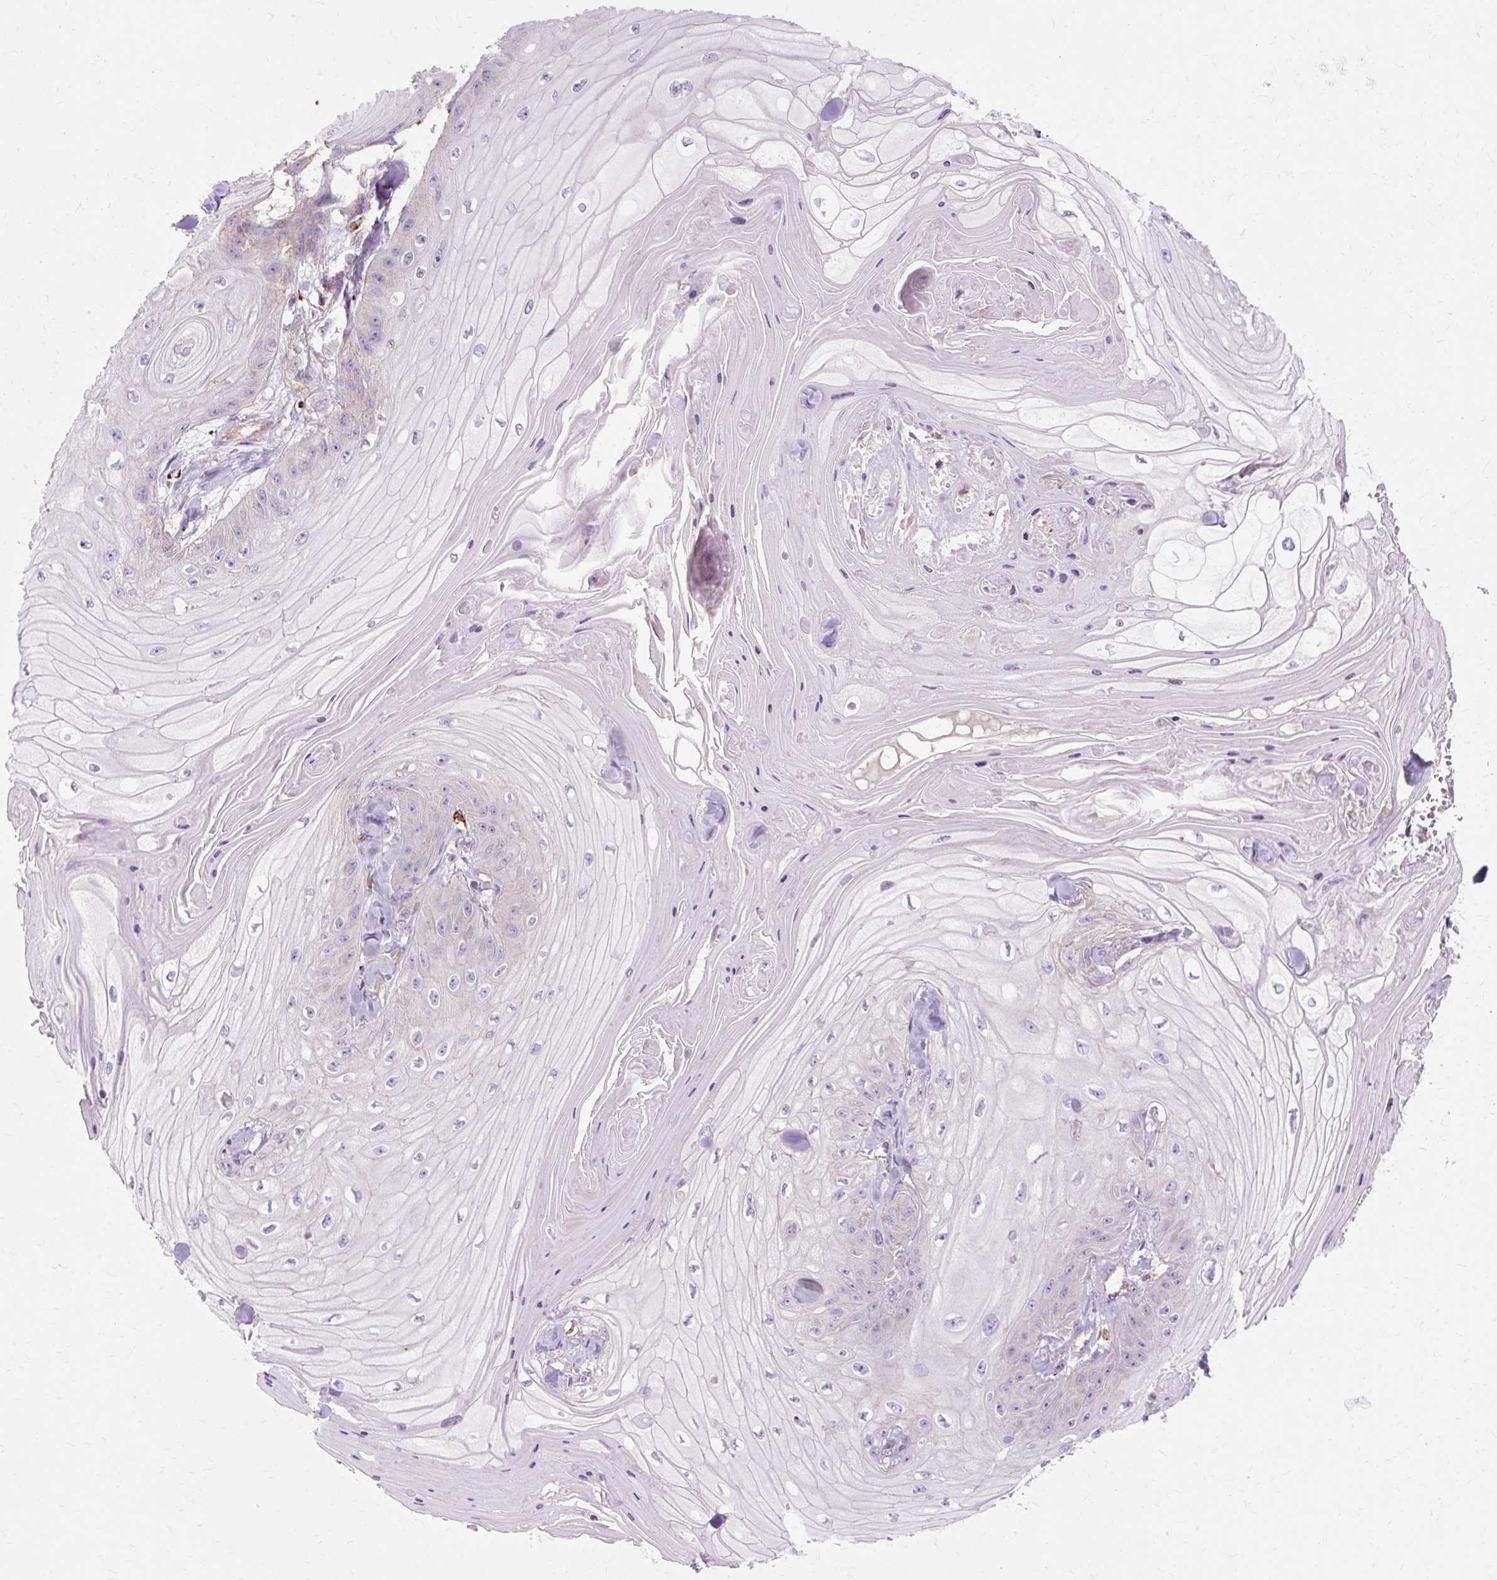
{"staining": {"intensity": "negative", "quantity": "none", "location": "none"}, "tissue": "skin cancer", "cell_type": "Tumor cells", "image_type": "cancer", "snomed": [{"axis": "morphology", "description": "Squamous cell carcinoma, NOS"}, {"axis": "topography", "description": "Skin"}], "caption": "A micrograph of human skin cancer is negative for staining in tumor cells. Nuclei are stained in blue.", "gene": "TBC1D2B", "patient": {"sex": "male", "age": 74}}